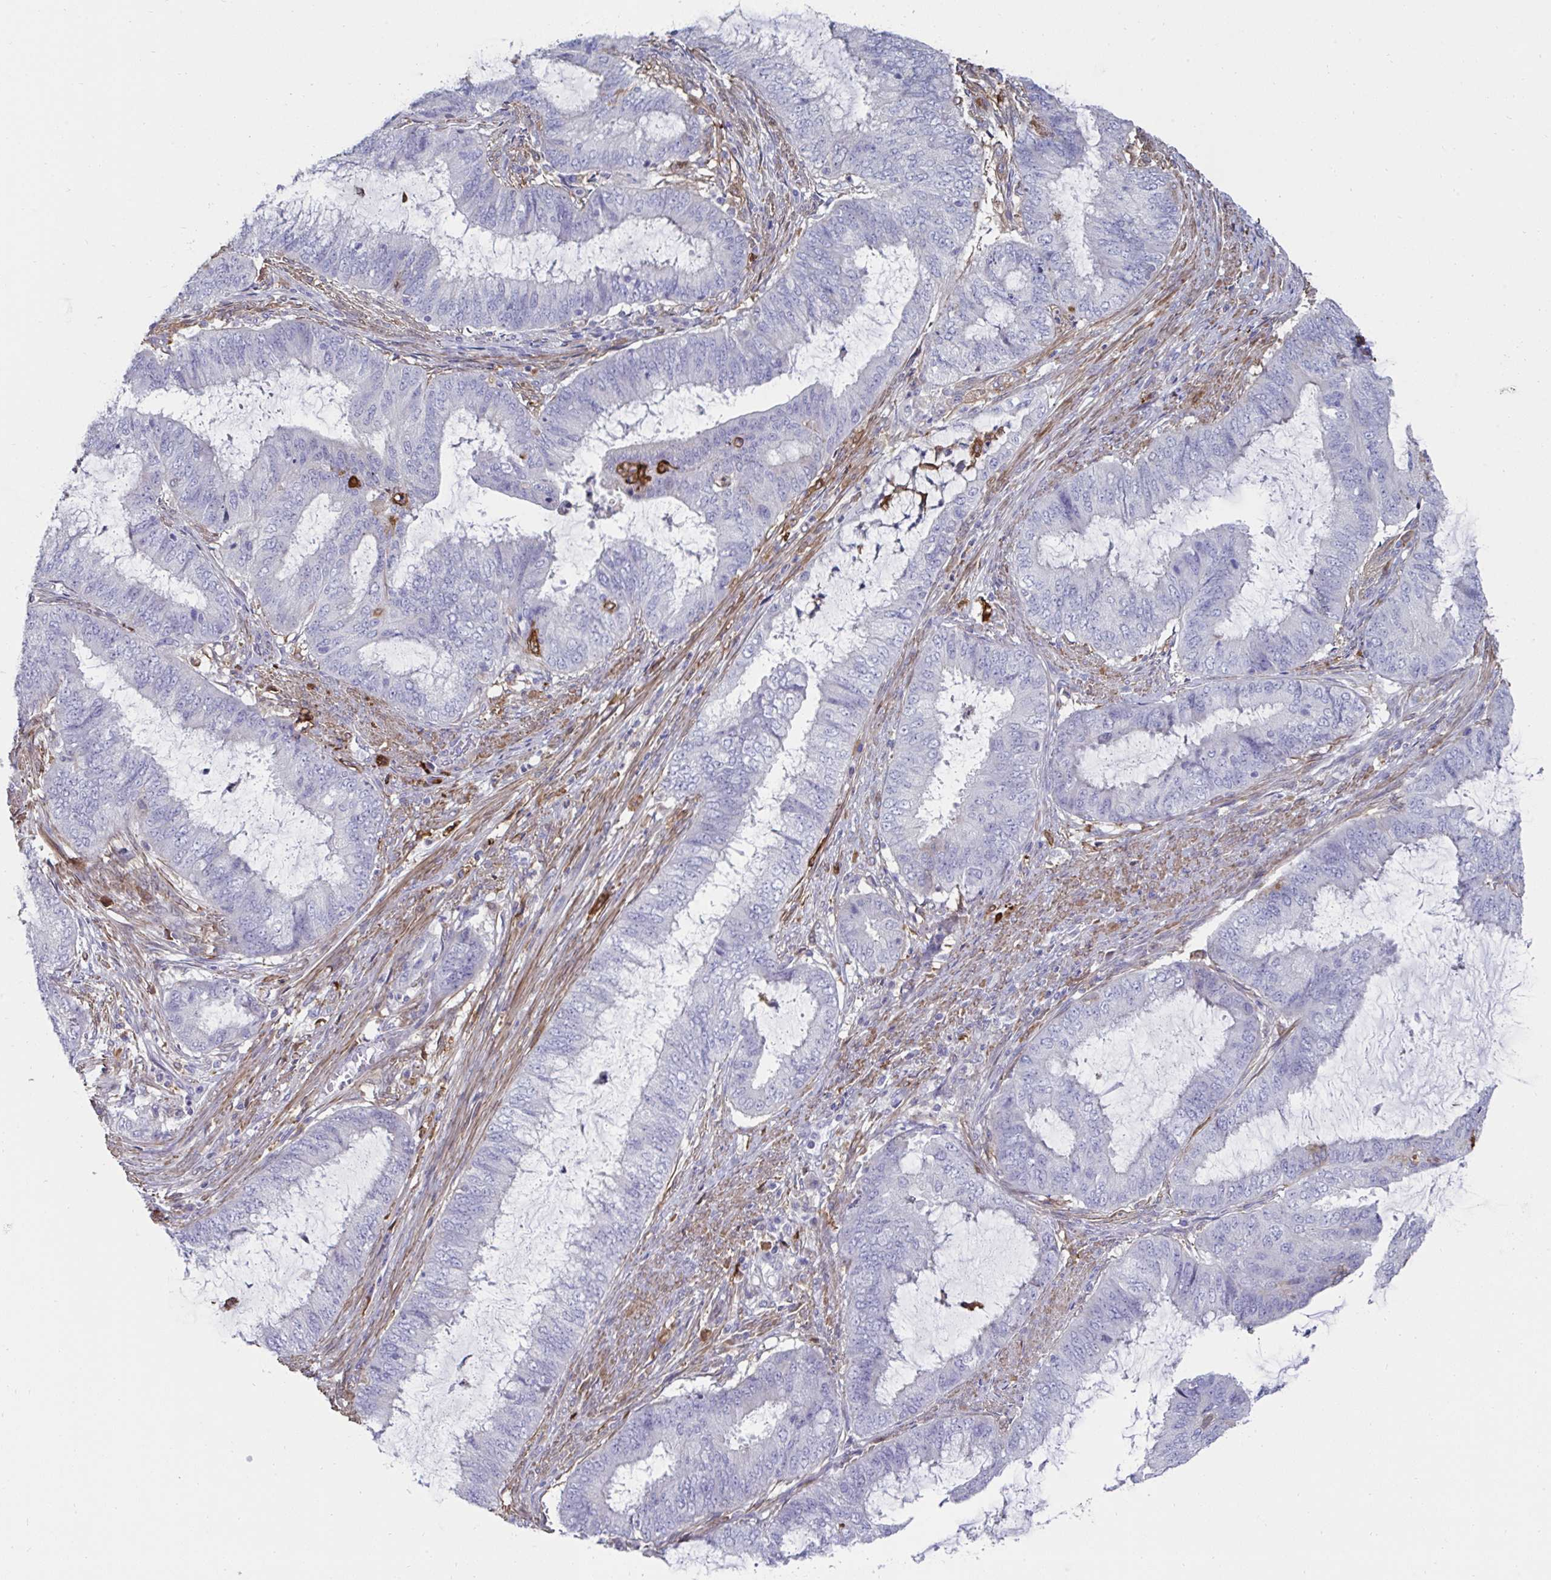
{"staining": {"intensity": "negative", "quantity": "none", "location": "none"}, "tissue": "endometrial cancer", "cell_type": "Tumor cells", "image_type": "cancer", "snomed": [{"axis": "morphology", "description": "Adenocarcinoma, NOS"}, {"axis": "topography", "description": "Endometrium"}], "caption": "This is a image of immunohistochemistry staining of adenocarcinoma (endometrial), which shows no positivity in tumor cells.", "gene": "FBXL13", "patient": {"sex": "female", "age": 51}}